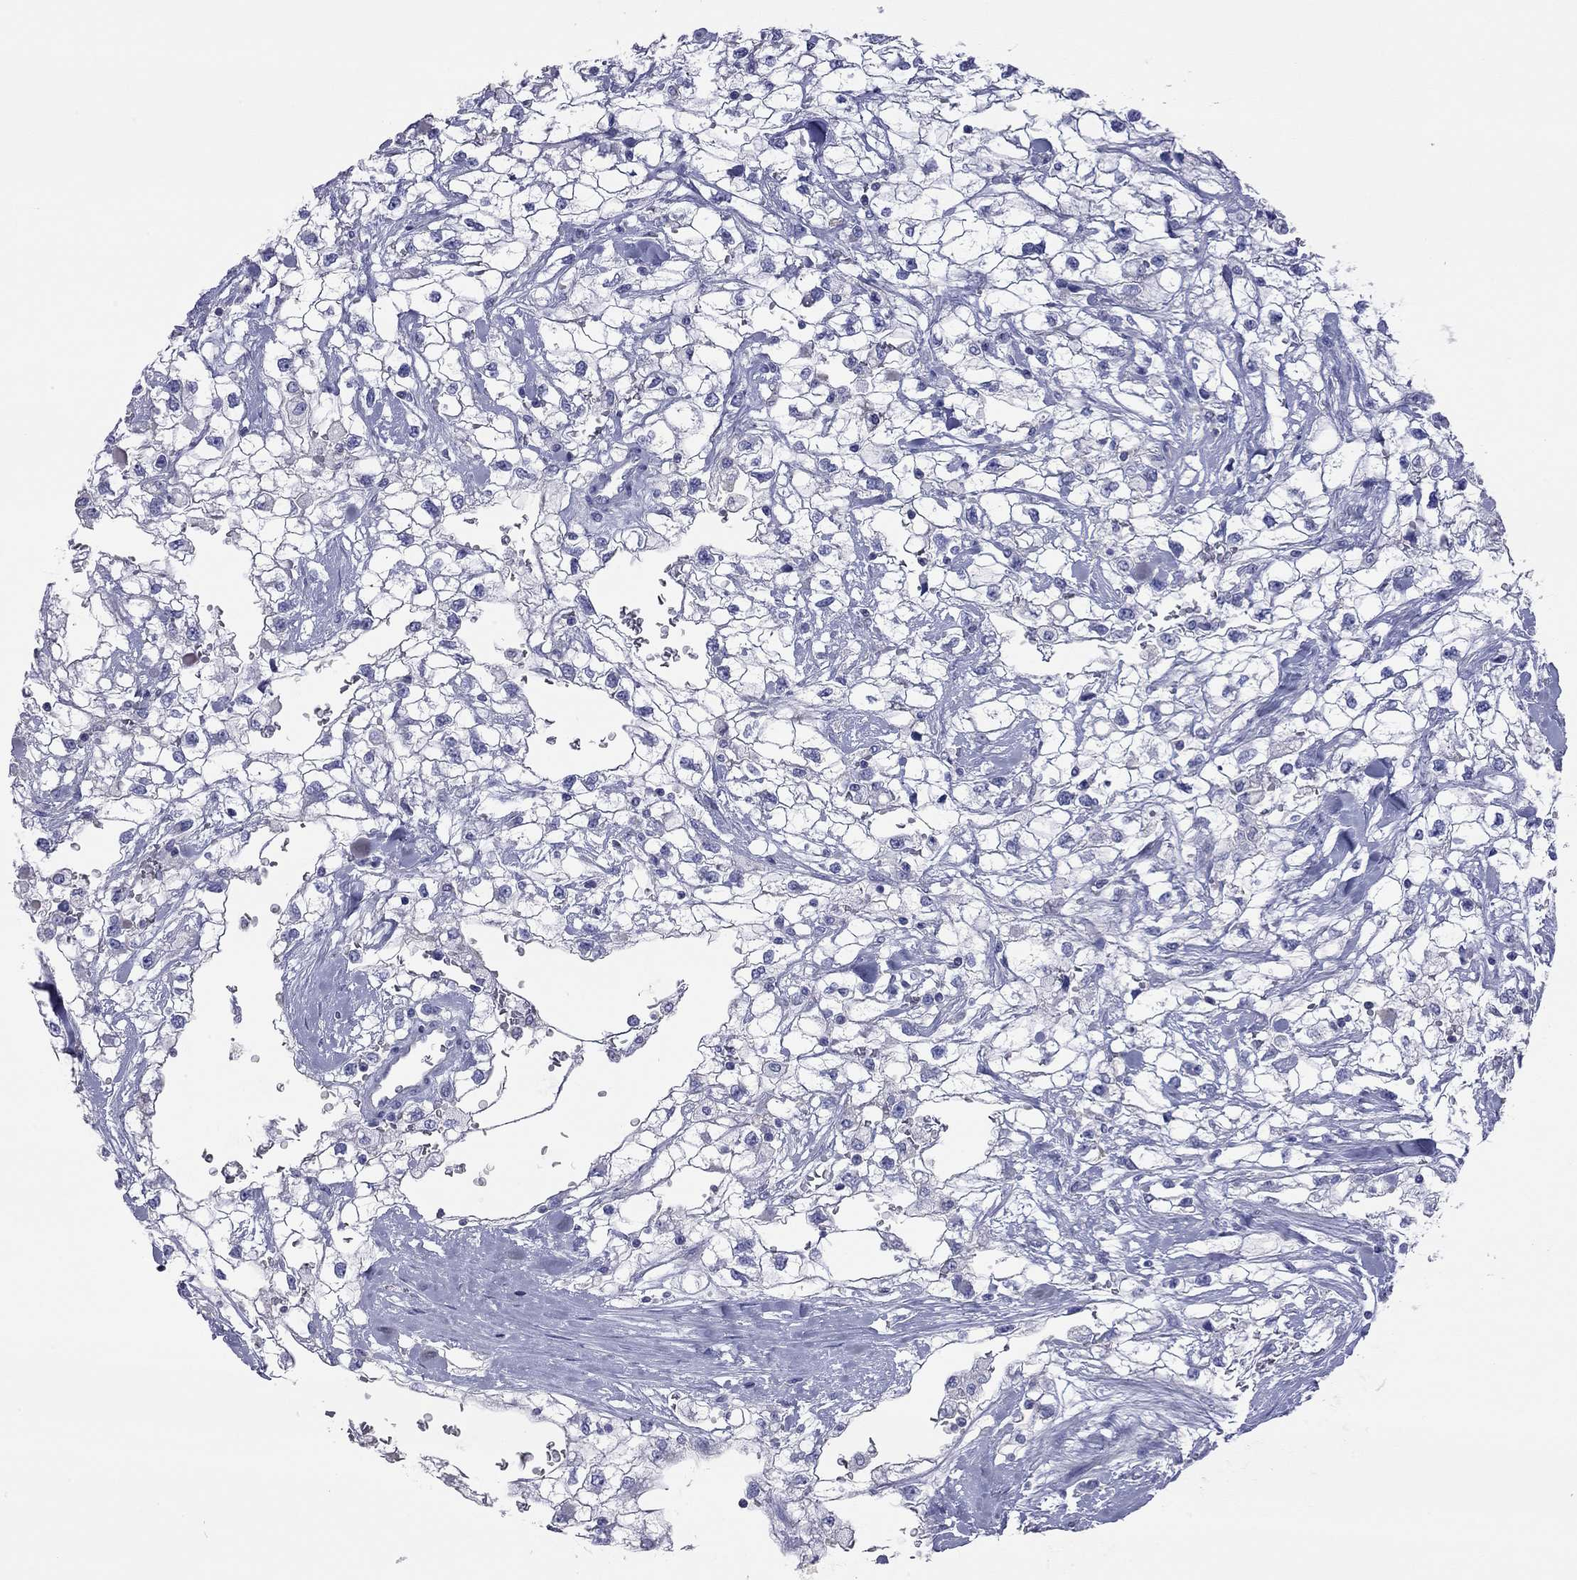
{"staining": {"intensity": "negative", "quantity": "none", "location": "none"}, "tissue": "renal cancer", "cell_type": "Tumor cells", "image_type": "cancer", "snomed": [{"axis": "morphology", "description": "Adenocarcinoma, NOS"}, {"axis": "topography", "description": "Kidney"}], "caption": "Immunohistochemical staining of adenocarcinoma (renal) reveals no significant staining in tumor cells. (DAB IHC visualized using brightfield microscopy, high magnification).", "gene": "ACTL7B", "patient": {"sex": "male", "age": 59}}